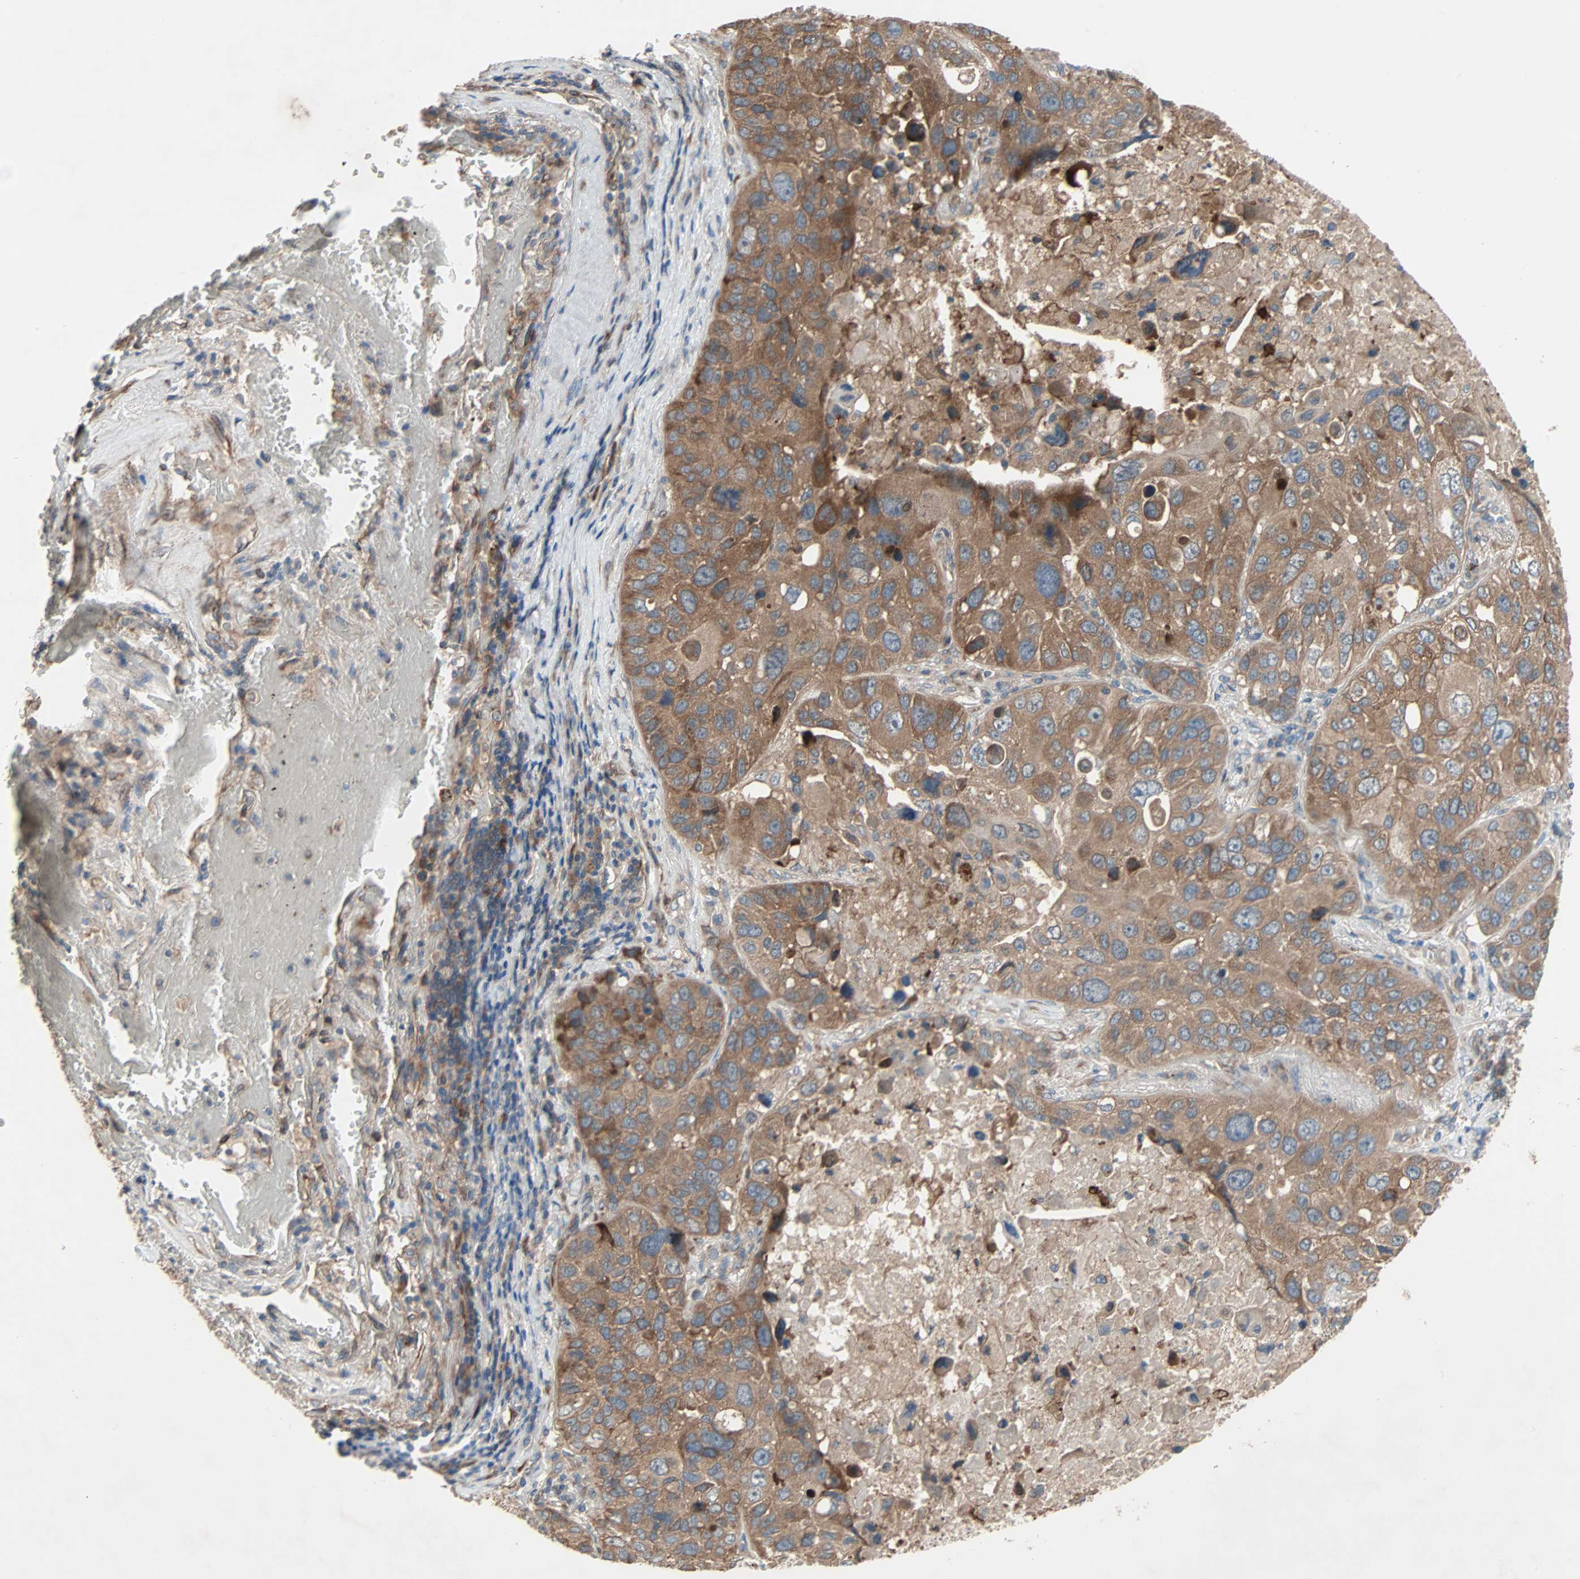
{"staining": {"intensity": "moderate", "quantity": ">75%", "location": "cytoplasmic/membranous"}, "tissue": "lung cancer", "cell_type": "Tumor cells", "image_type": "cancer", "snomed": [{"axis": "morphology", "description": "Squamous cell carcinoma, NOS"}, {"axis": "topography", "description": "Lung"}], "caption": "IHC micrograph of neoplastic tissue: human lung cancer stained using IHC exhibits medium levels of moderate protein expression localized specifically in the cytoplasmic/membranous of tumor cells, appearing as a cytoplasmic/membranous brown color.", "gene": "XYLT1", "patient": {"sex": "male", "age": 57}}